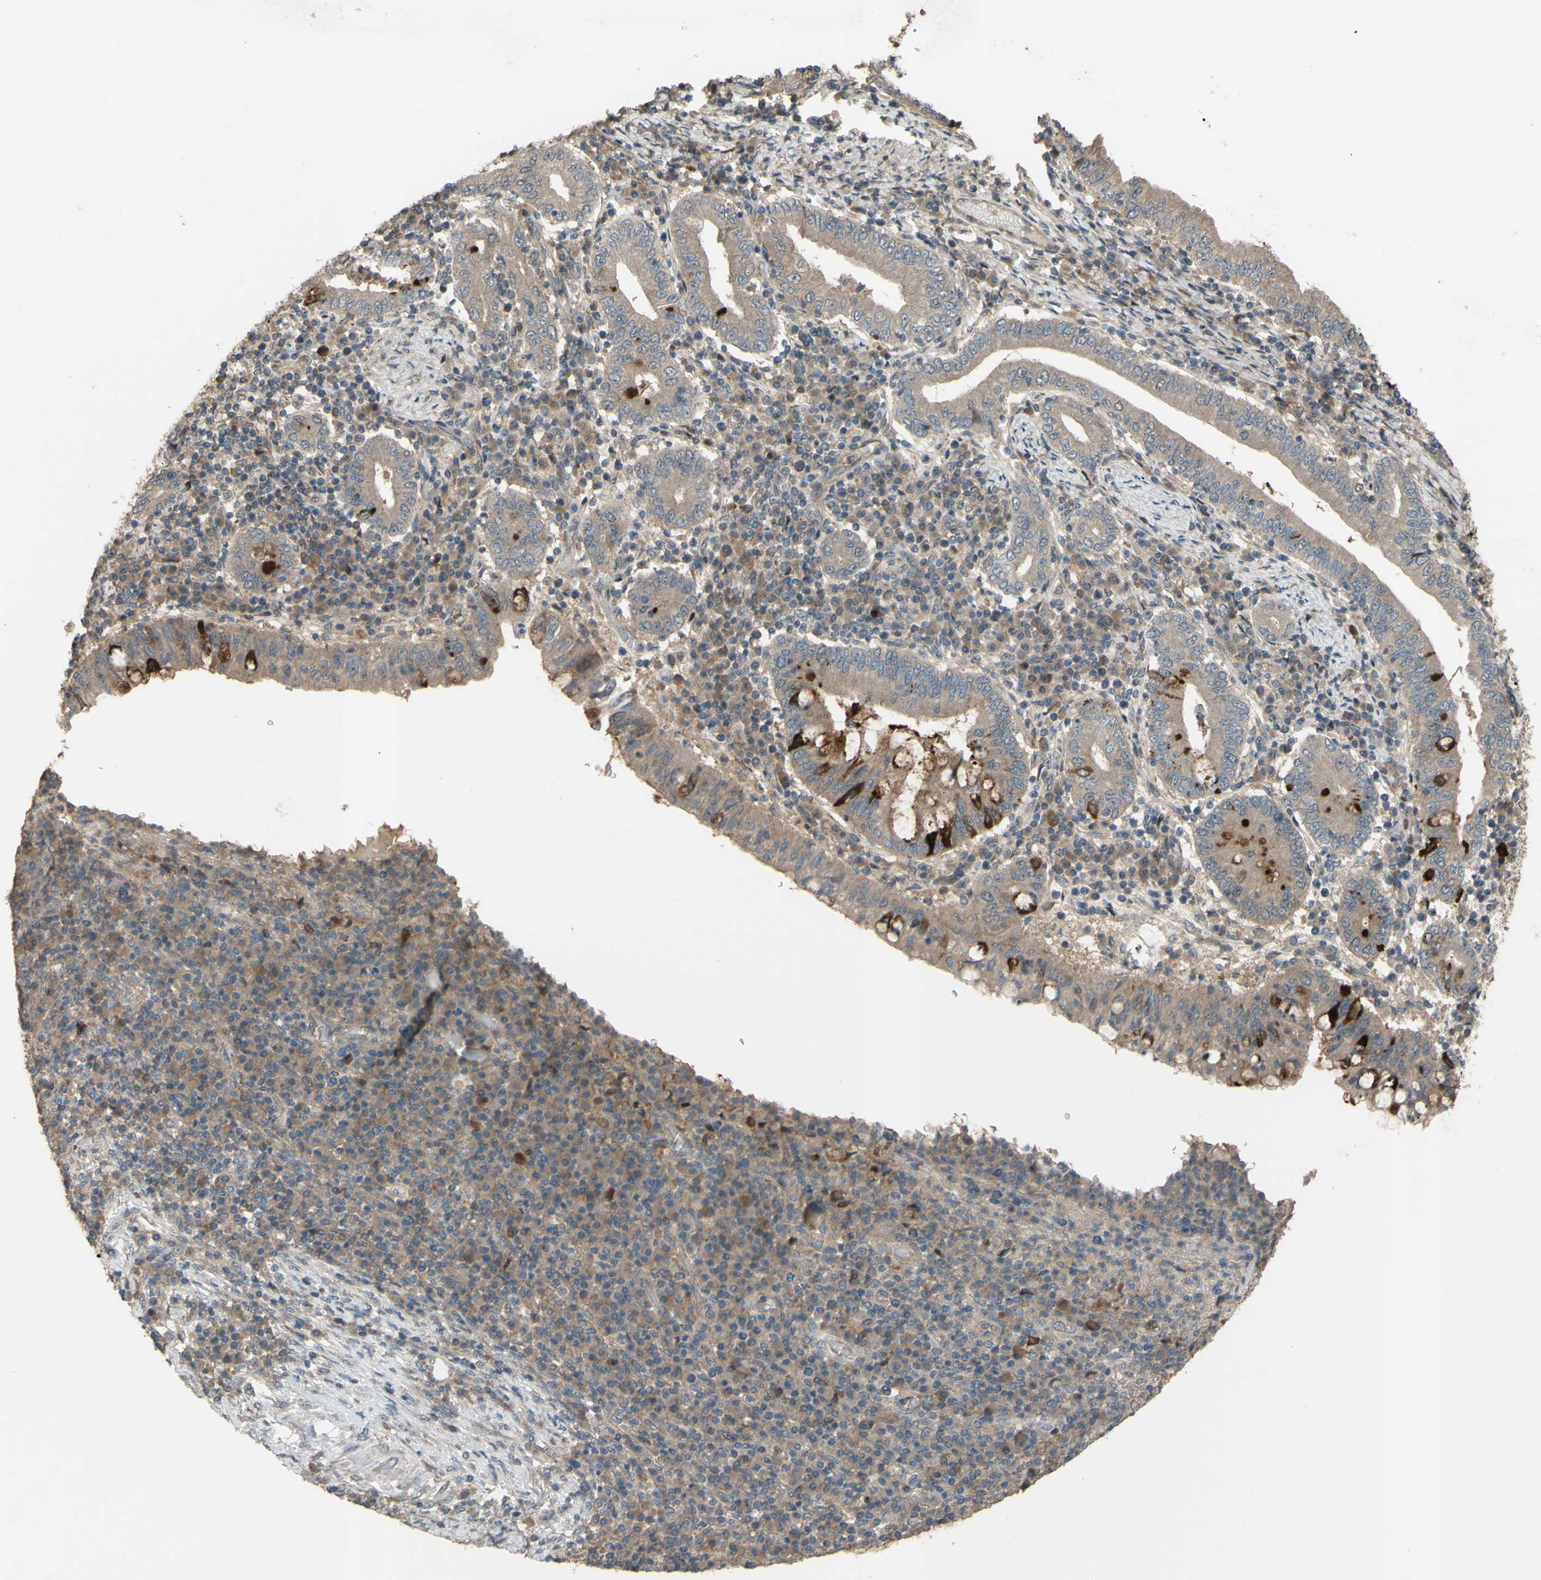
{"staining": {"intensity": "weak", "quantity": ">75%", "location": "cytoplasmic/membranous"}, "tissue": "stomach cancer", "cell_type": "Tumor cells", "image_type": "cancer", "snomed": [{"axis": "morphology", "description": "Normal tissue, NOS"}, {"axis": "morphology", "description": "Adenocarcinoma, NOS"}, {"axis": "topography", "description": "Esophagus"}, {"axis": "topography", "description": "Stomach, upper"}, {"axis": "topography", "description": "Peripheral nerve tissue"}], "caption": "Immunohistochemistry (IHC) photomicrograph of human stomach cancer stained for a protein (brown), which reveals low levels of weak cytoplasmic/membranous staining in approximately >75% of tumor cells.", "gene": "SHROOM4", "patient": {"sex": "male", "age": 62}}